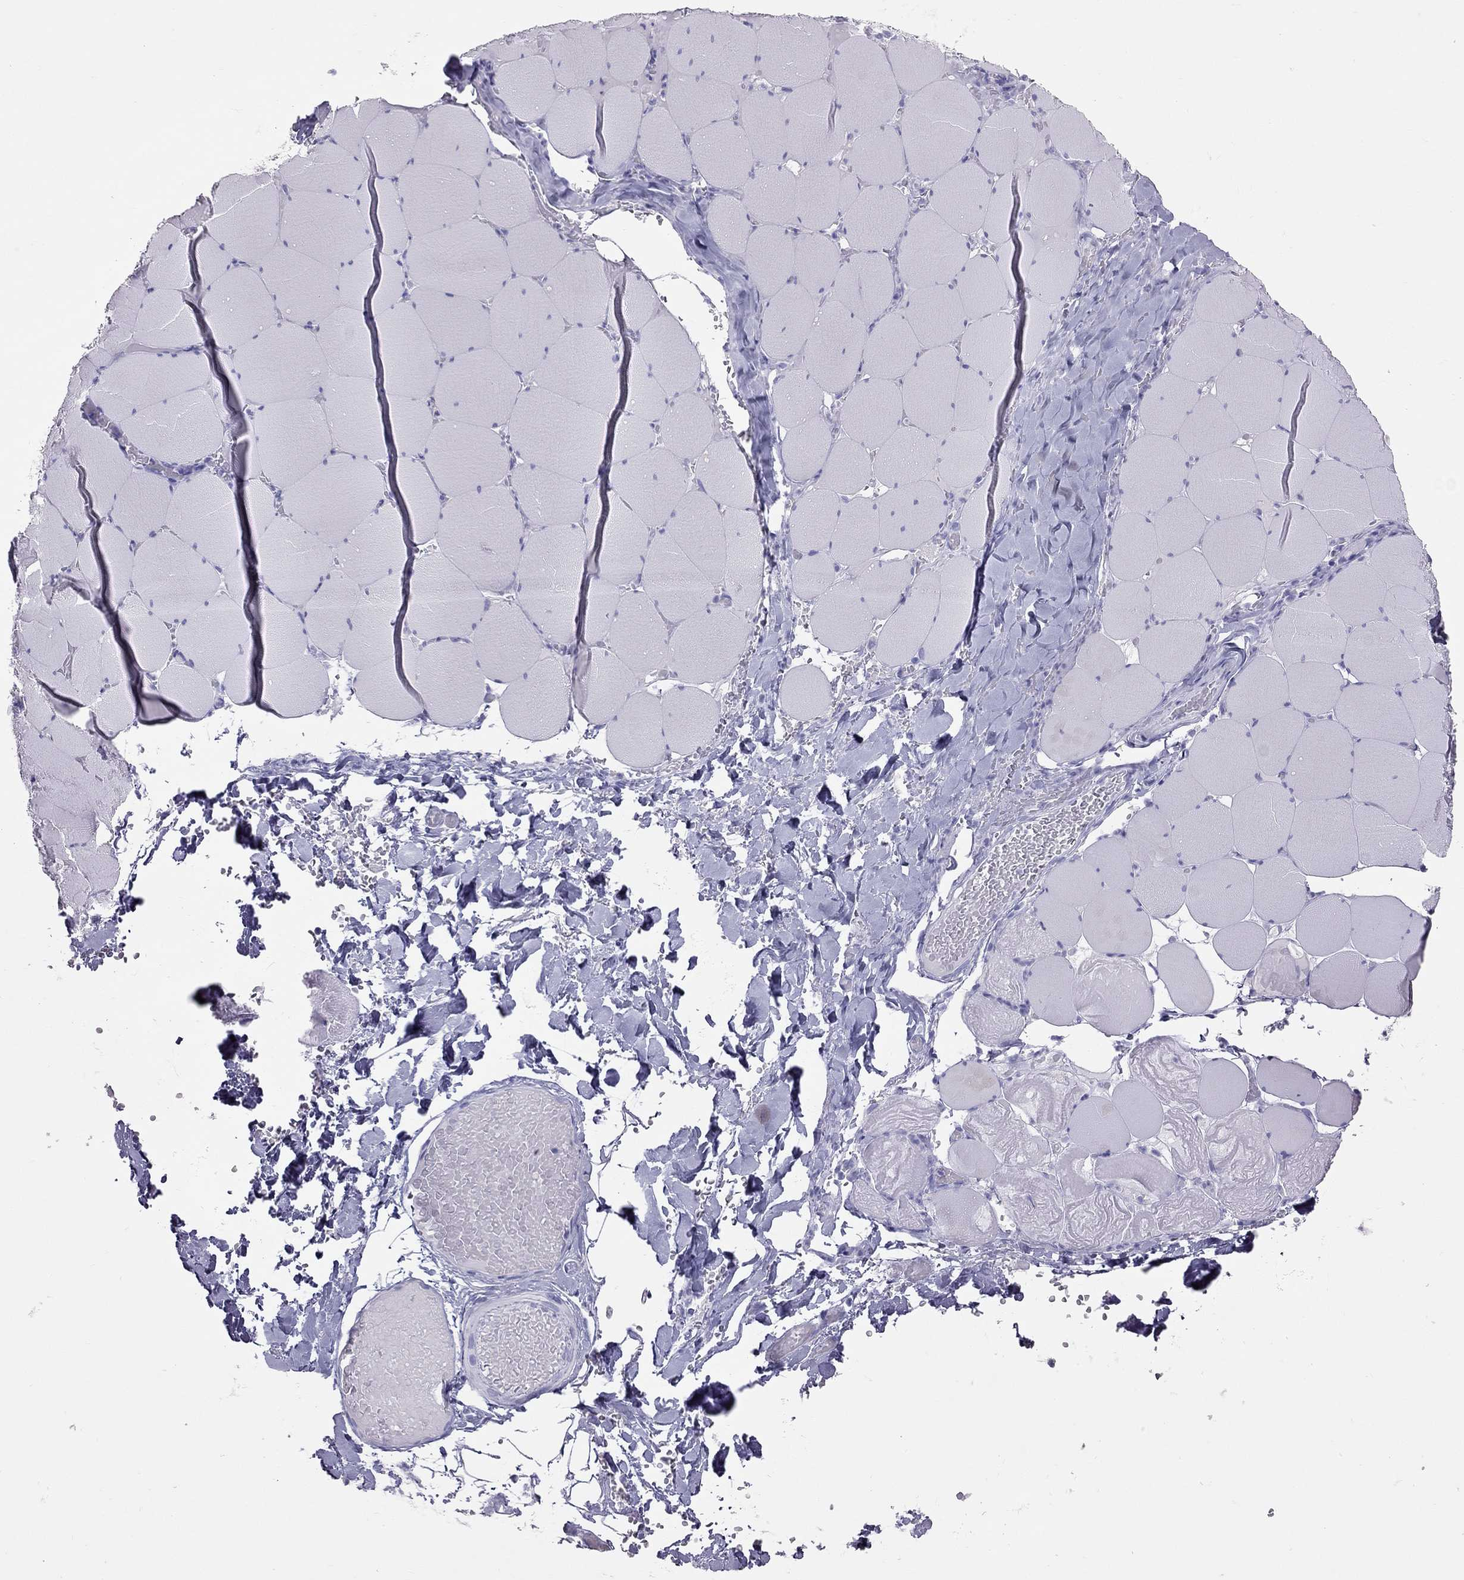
{"staining": {"intensity": "negative", "quantity": "none", "location": "none"}, "tissue": "skeletal muscle", "cell_type": "Myocytes", "image_type": "normal", "snomed": [{"axis": "morphology", "description": "Normal tissue, NOS"}, {"axis": "morphology", "description": "Malignant melanoma, Metastatic site"}, {"axis": "topography", "description": "Skeletal muscle"}], "caption": "Photomicrograph shows no significant protein staining in myocytes of normal skeletal muscle.", "gene": "PSMB11", "patient": {"sex": "male", "age": 50}}